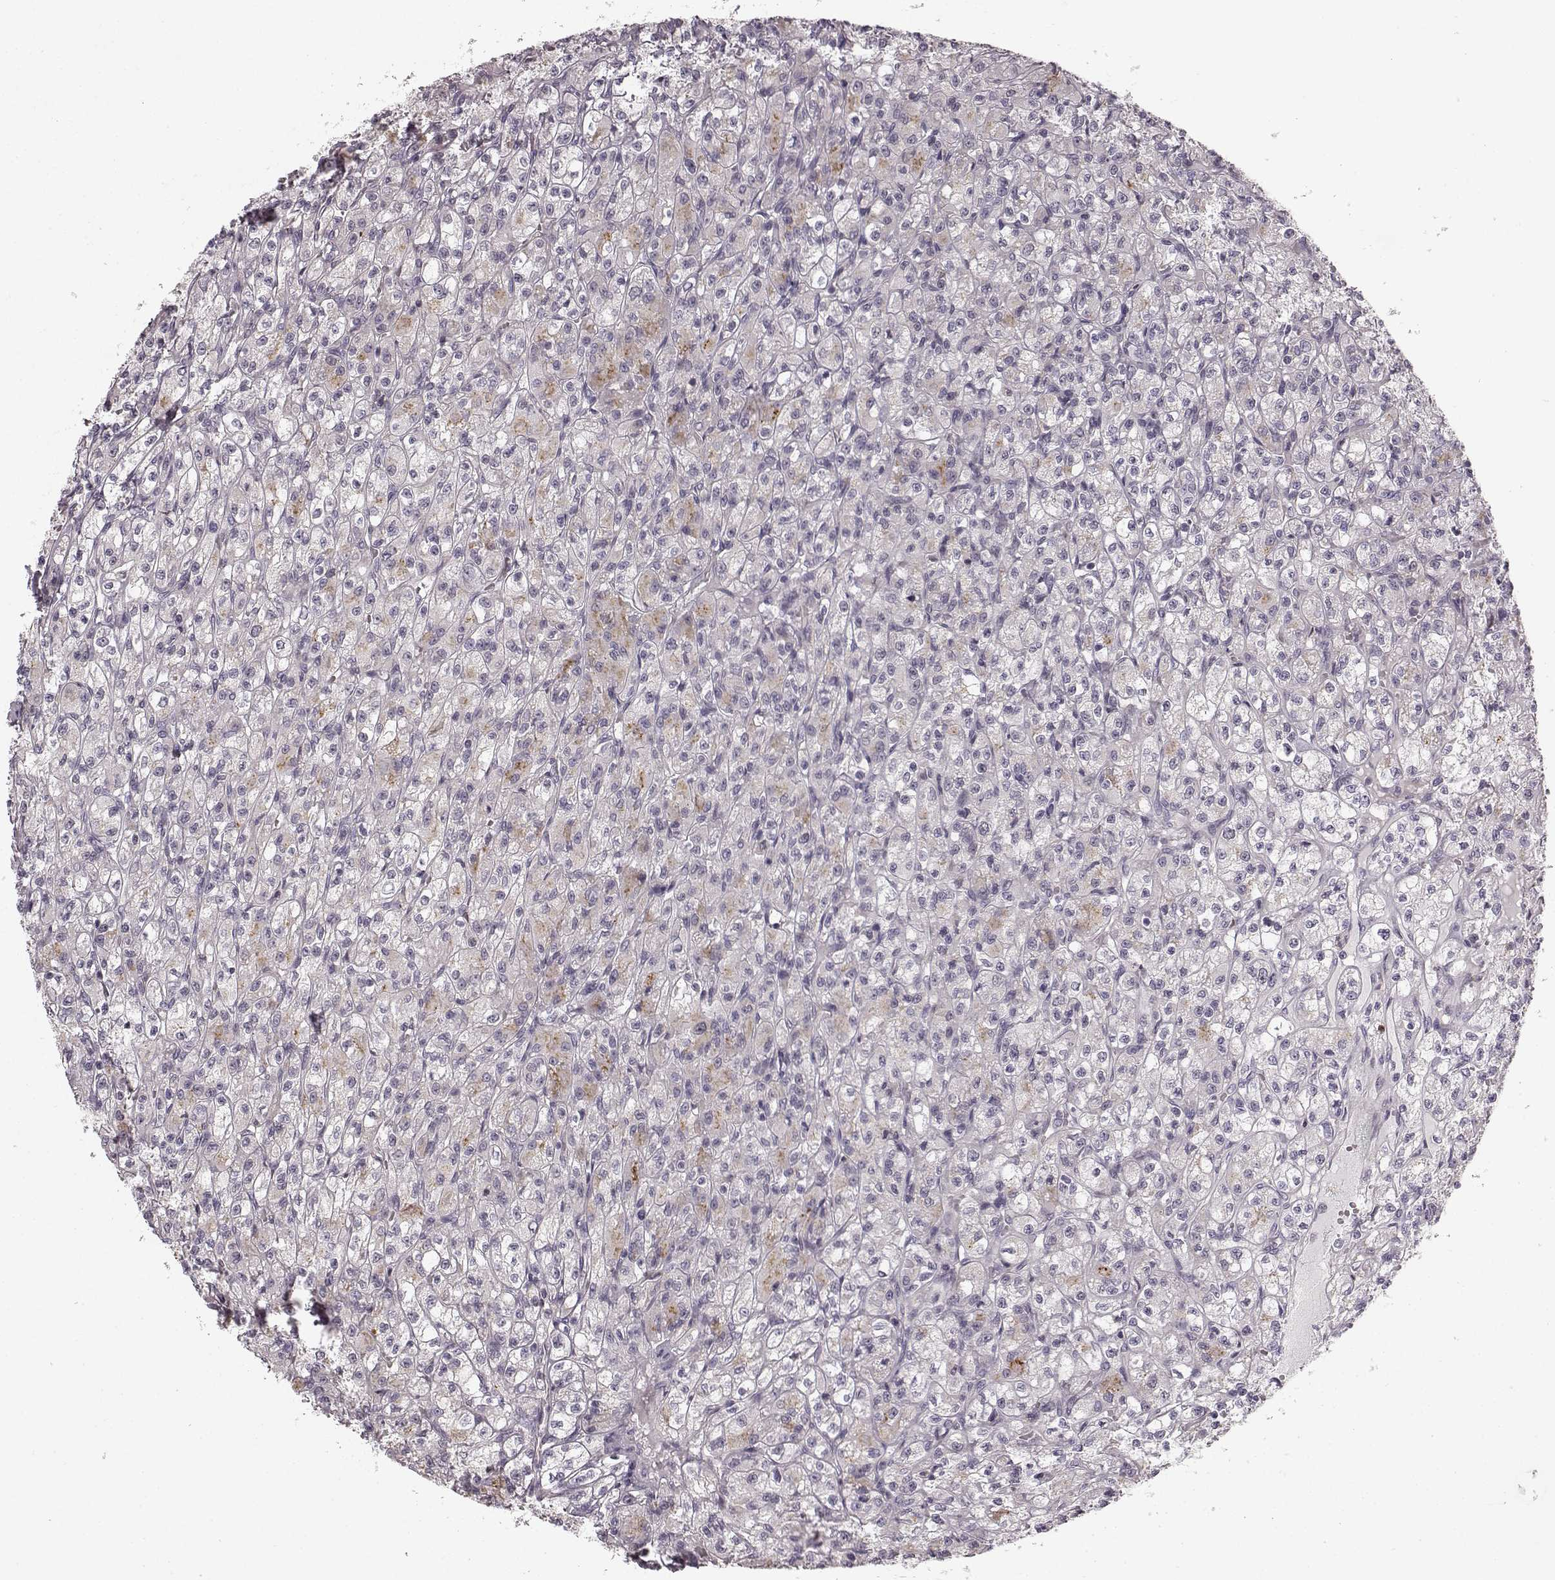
{"staining": {"intensity": "weak", "quantity": "<25%", "location": "cytoplasmic/membranous"}, "tissue": "renal cancer", "cell_type": "Tumor cells", "image_type": "cancer", "snomed": [{"axis": "morphology", "description": "Adenocarcinoma, NOS"}, {"axis": "topography", "description": "Kidney"}], "caption": "An immunohistochemistry histopathology image of renal cancer is shown. There is no staining in tumor cells of renal cancer.", "gene": "HMMR", "patient": {"sex": "female", "age": 70}}